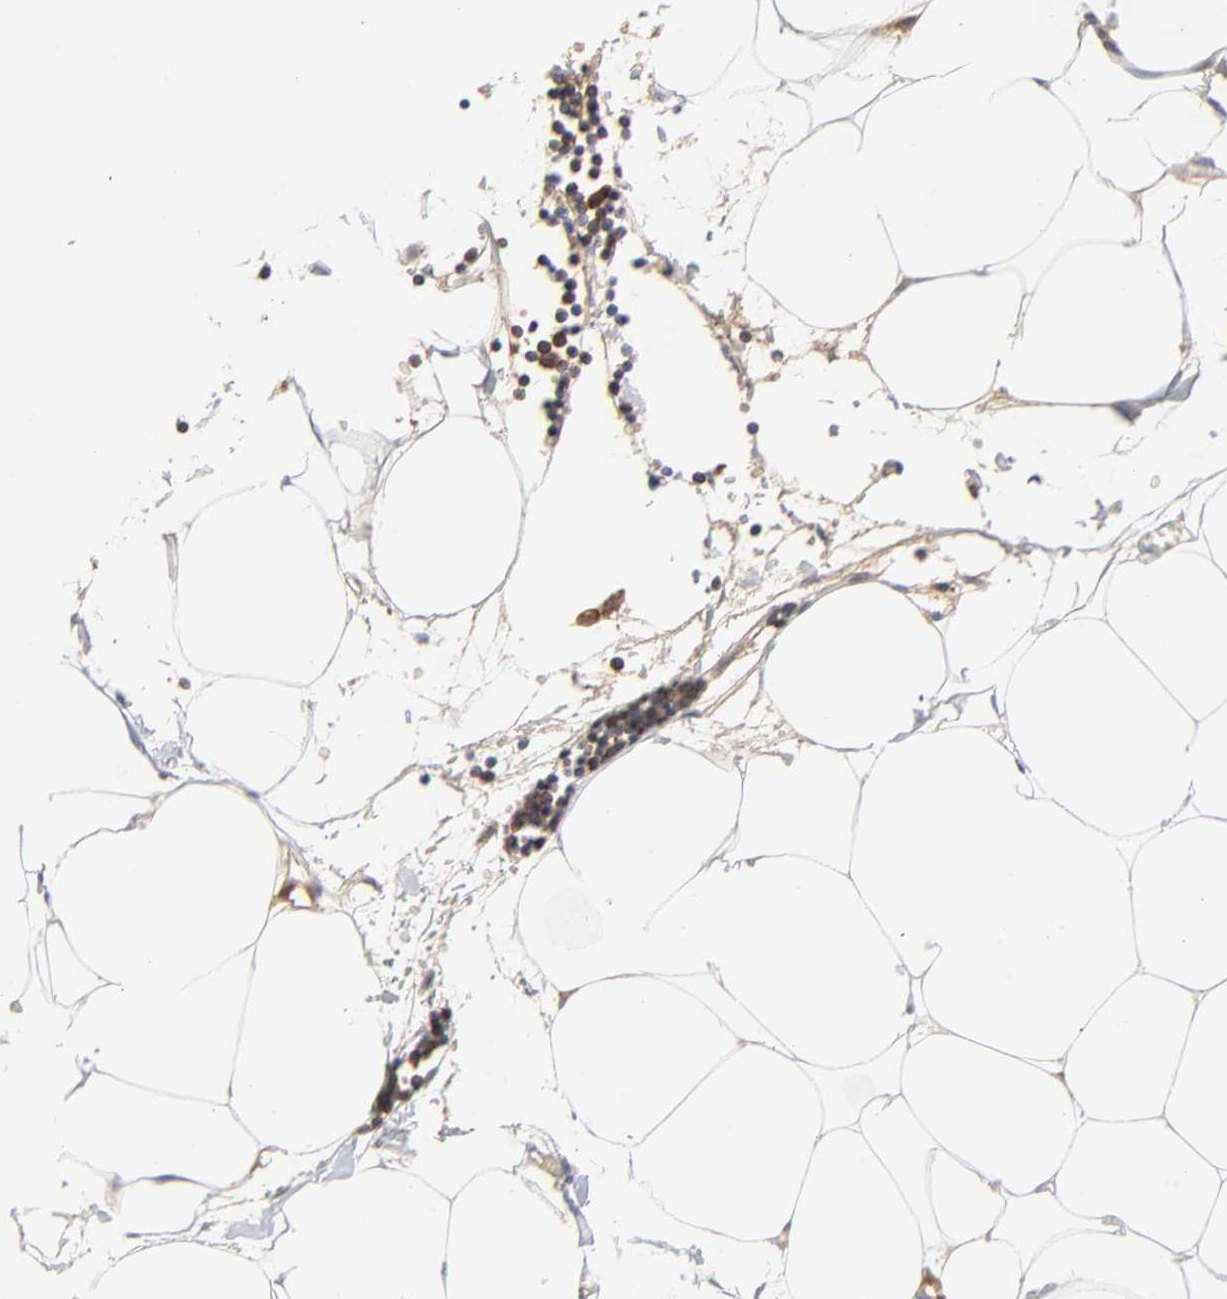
{"staining": {"intensity": "negative", "quantity": "none", "location": "none"}, "tissue": "adipose tissue", "cell_type": "Adipocytes", "image_type": "normal", "snomed": [{"axis": "morphology", "description": "Normal tissue, NOS"}, {"axis": "morphology", "description": "Adenocarcinoma, NOS"}, {"axis": "topography", "description": "Colon"}, {"axis": "topography", "description": "Peripheral nerve tissue"}], "caption": "Immunohistochemical staining of benign adipose tissue shows no significant staining in adipocytes. Brightfield microscopy of IHC stained with DAB (brown) and hematoxylin (blue), captured at high magnification.", "gene": "SERPINA4", "patient": {"sex": "male", "age": 14}}